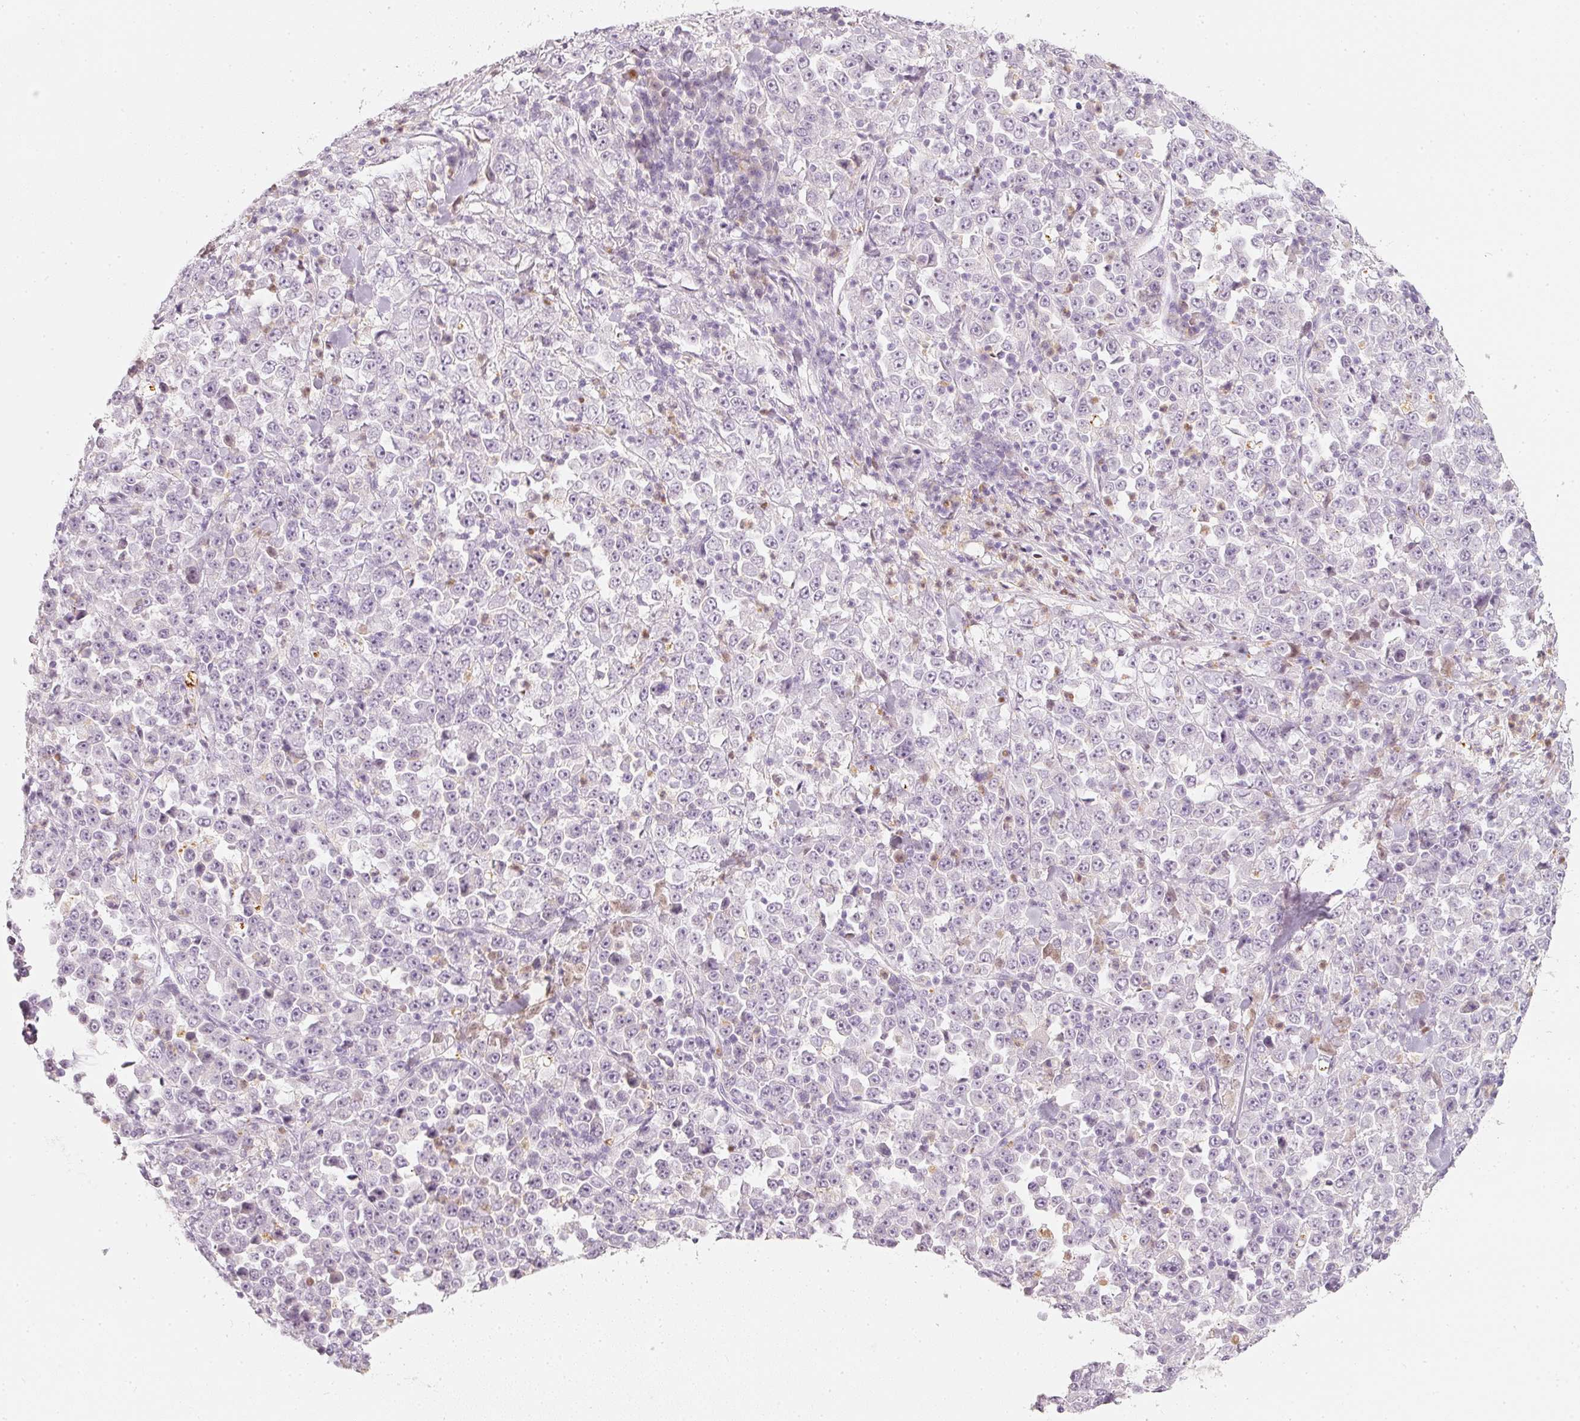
{"staining": {"intensity": "negative", "quantity": "none", "location": "none"}, "tissue": "stomach cancer", "cell_type": "Tumor cells", "image_type": "cancer", "snomed": [{"axis": "morphology", "description": "Normal tissue, NOS"}, {"axis": "morphology", "description": "Adenocarcinoma, NOS"}, {"axis": "topography", "description": "Stomach, upper"}, {"axis": "topography", "description": "Stomach"}], "caption": "Immunohistochemical staining of human adenocarcinoma (stomach) exhibits no significant positivity in tumor cells. (DAB (3,3'-diaminobenzidine) immunohistochemistry (IHC) visualized using brightfield microscopy, high magnification).", "gene": "LECT2", "patient": {"sex": "male", "age": 59}}